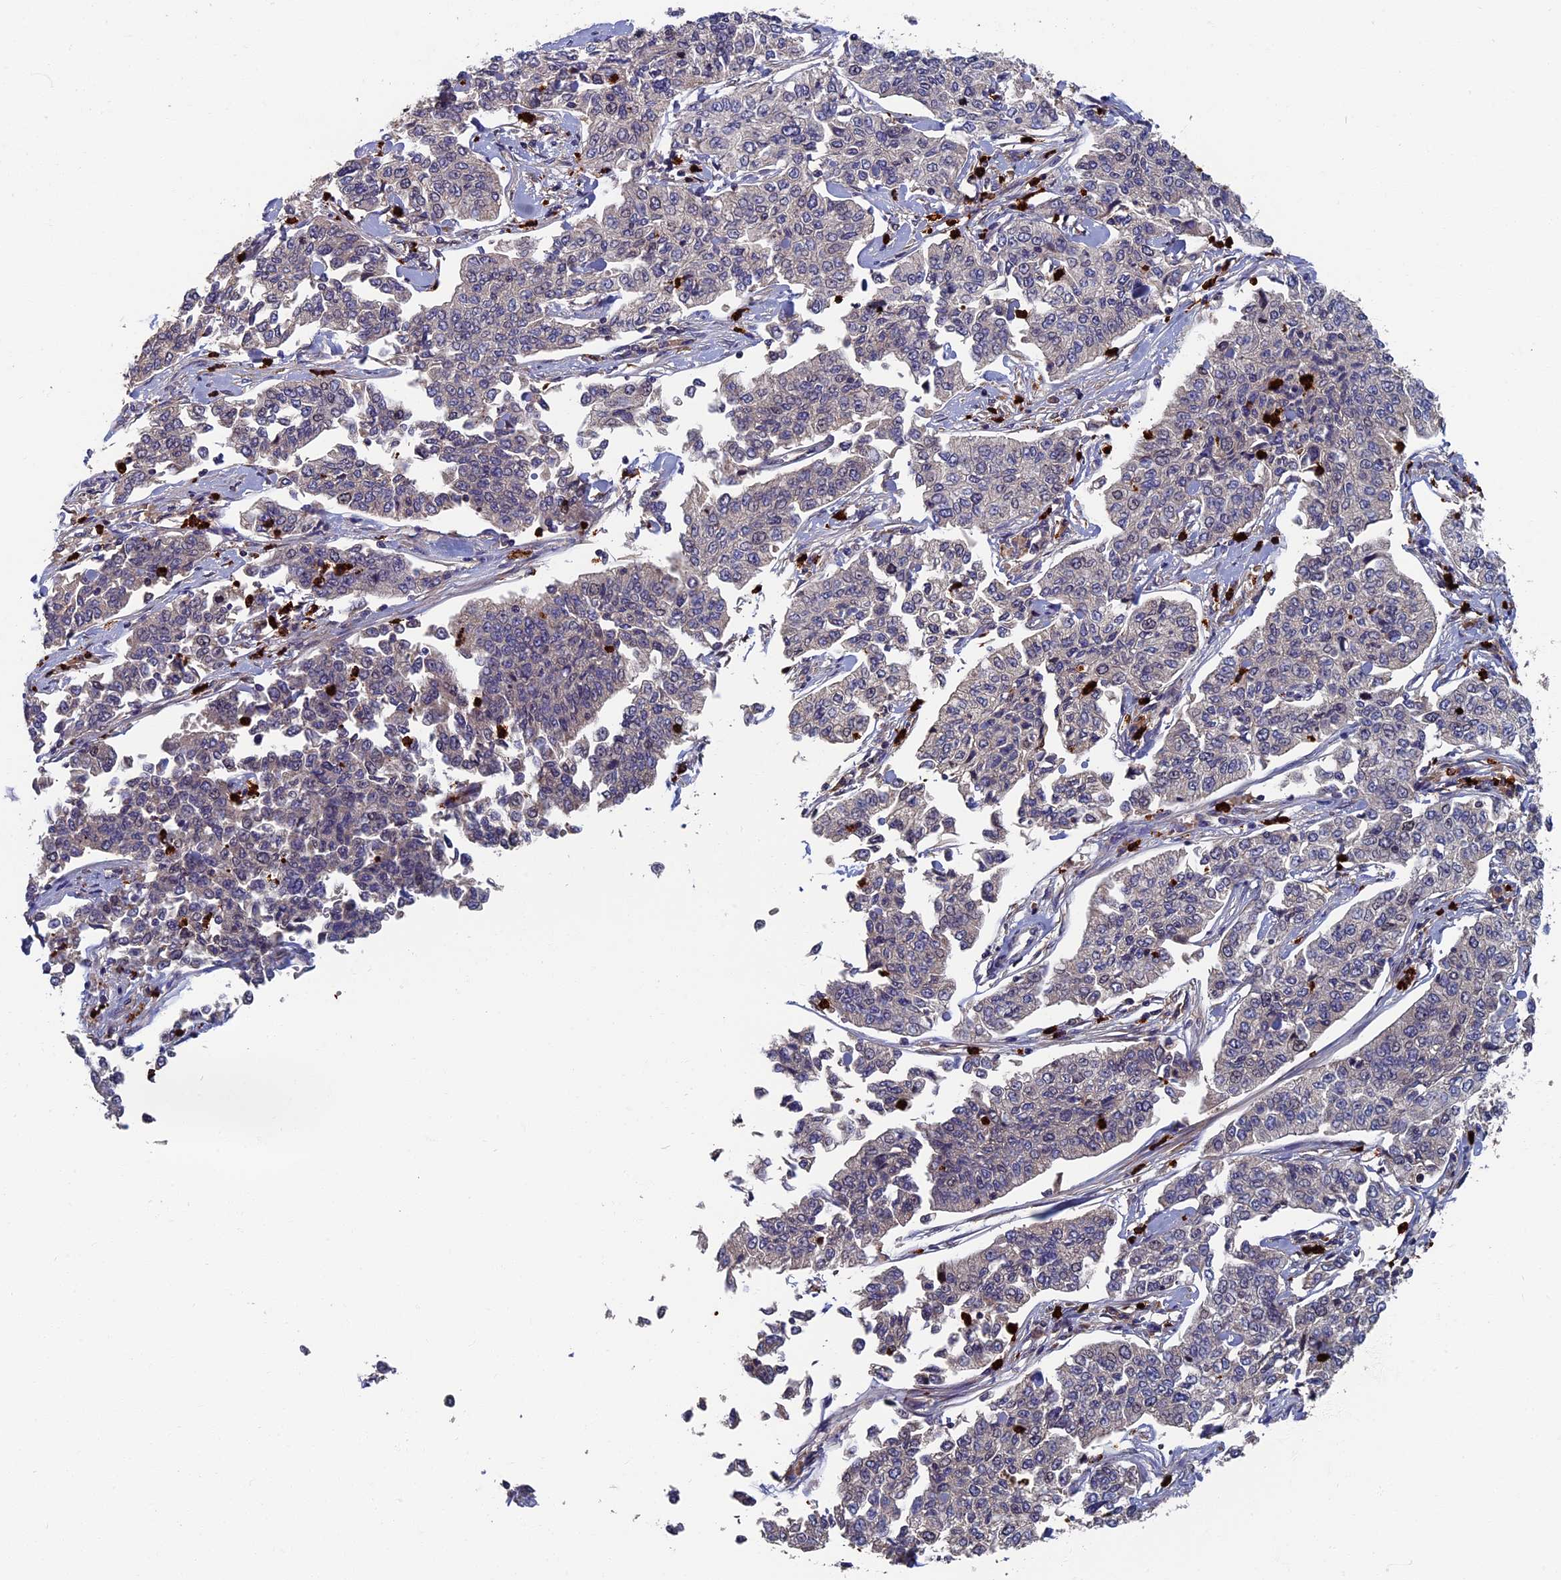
{"staining": {"intensity": "negative", "quantity": "none", "location": "none"}, "tissue": "cervical cancer", "cell_type": "Tumor cells", "image_type": "cancer", "snomed": [{"axis": "morphology", "description": "Squamous cell carcinoma, NOS"}, {"axis": "topography", "description": "Cervix"}], "caption": "Histopathology image shows no significant protein positivity in tumor cells of squamous cell carcinoma (cervical). The staining is performed using DAB brown chromogen with nuclei counter-stained in using hematoxylin.", "gene": "TNK2", "patient": {"sex": "female", "age": 35}}